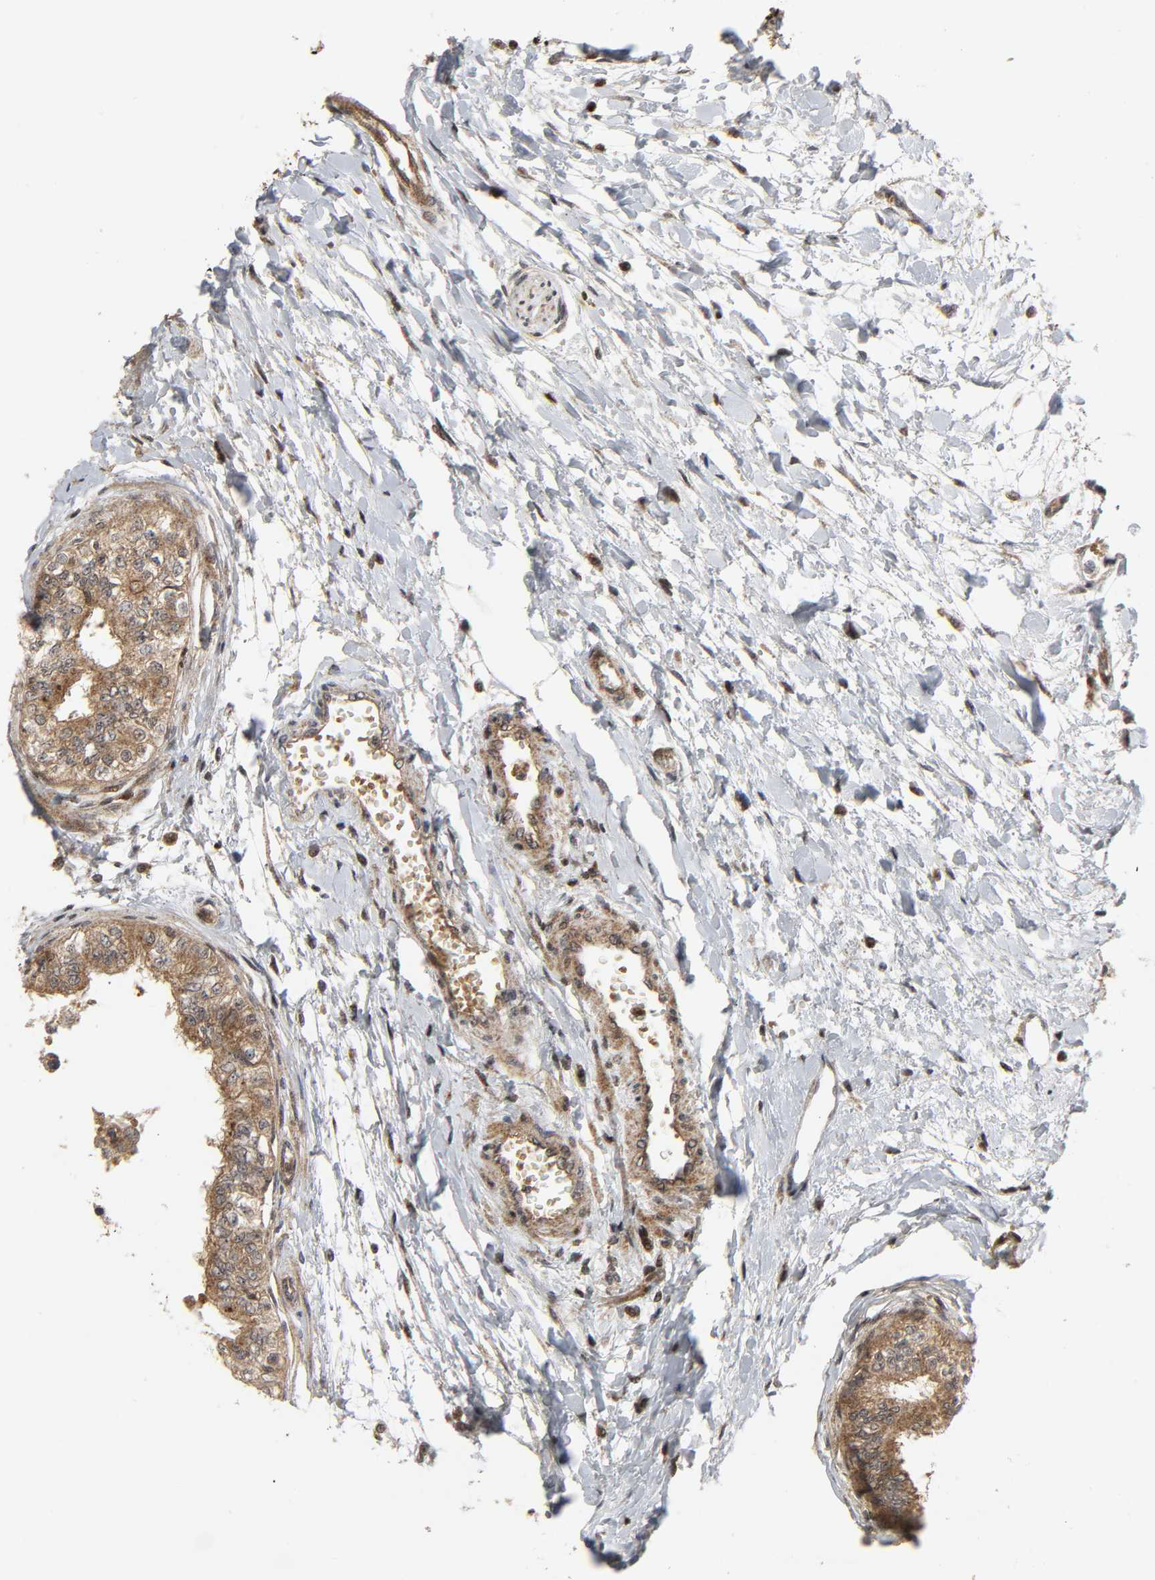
{"staining": {"intensity": "strong", "quantity": ">75%", "location": "cytoplasmic/membranous"}, "tissue": "epididymis", "cell_type": "Glandular cells", "image_type": "normal", "snomed": [{"axis": "morphology", "description": "Normal tissue, NOS"}, {"axis": "morphology", "description": "Adenocarcinoma, metastatic, NOS"}, {"axis": "topography", "description": "Testis"}, {"axis": "topography", "description": "Epididymis"}], "caption": "A high-resolution photomicrograph shows immunohistochemistry (IHC) staining of benign epididymis, which demonstrates strong cytoplasmic/membranous staining in approximately >75% of glandular cells. The staining was performed using DAB (3,3'-diaminobenzidine), with brown indicating positive protein expression. Nuclei are stained blue with hematoxylin.", "gene": "CHUK", "patient": {"sex": "male", "age": 26}}